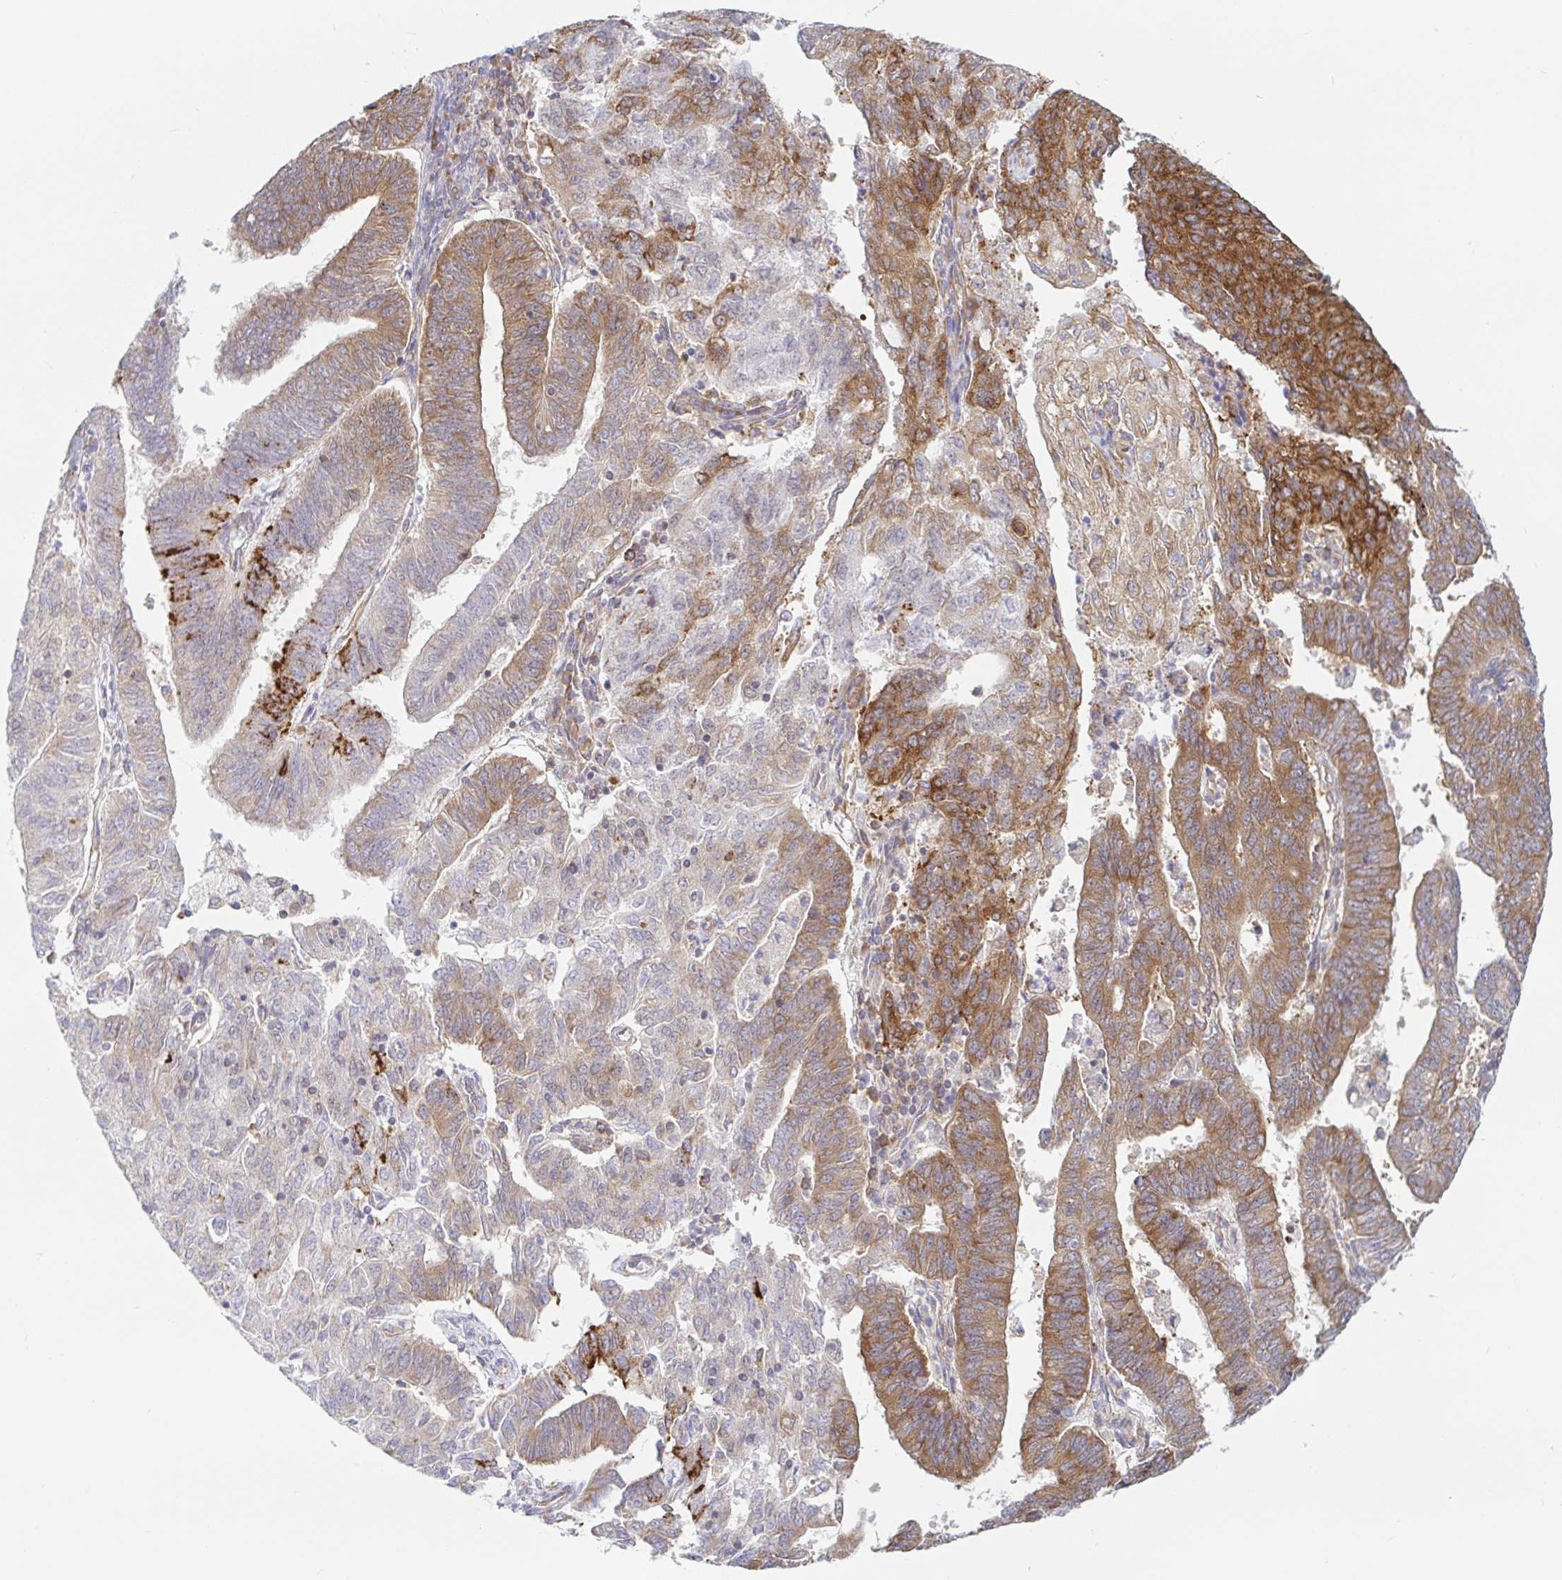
{"staining": {"intensity": "moderate", "quantity": "25%-75%", "location": "cytoplasmic/membranous"}, "tissue": "endometrial cancer", "cell_type": "Tumor cells", "image_type": "cancer", "snomed": [{"axis": "morphology", "description": "Adenocarcinoma, NOS"}, {"axis": "topography", "description": "Endometrium"}], "caption": "Adenocarcinoma (endometrial) tissue shows moderate cytoplasmic/membranous staining in approximately 25%-75% of tumor cells, visualized by immunohistochemistry.", "gene": "LARP1", "patient": {"sex": "female", "age": 82}}